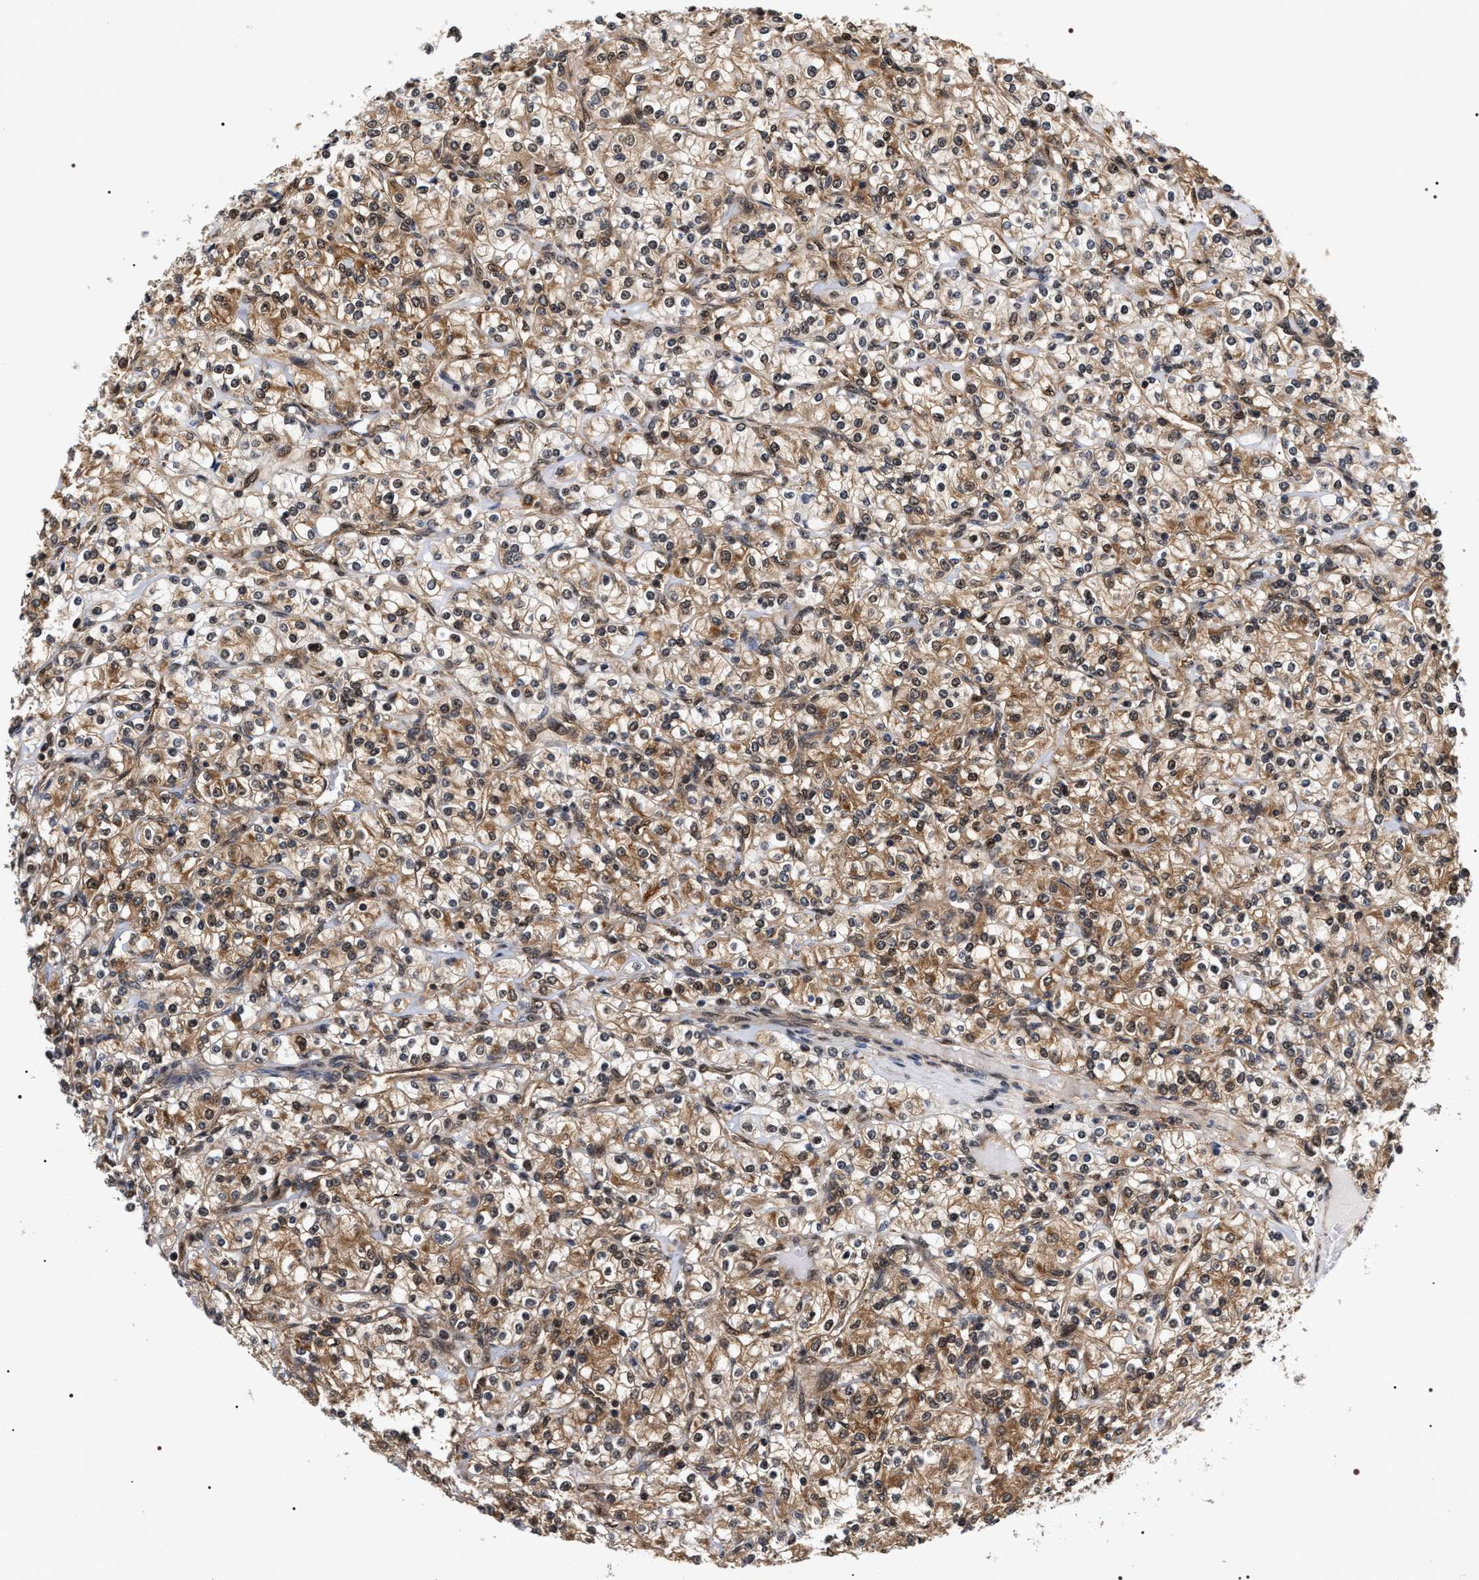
{"staining": {"intensity": "moderate", "quantity": ">75%", "location": "cytoplasmic/membranous,nuclear"}, "tissue": "renal cancer", "cell_type": "Tumor cells", "image_type": "cancer", "snomed": [{"axis": "morphology", "description": "Adenocarcinoma, NOS"}, {"axis": "topography", "description": "Kidney"}], "caption": "Renal cancer stained with a protein marker shows moderate staining in tumor cells.", "gene": "BAG6", "patient": {"sex": "male", "age": 77}}